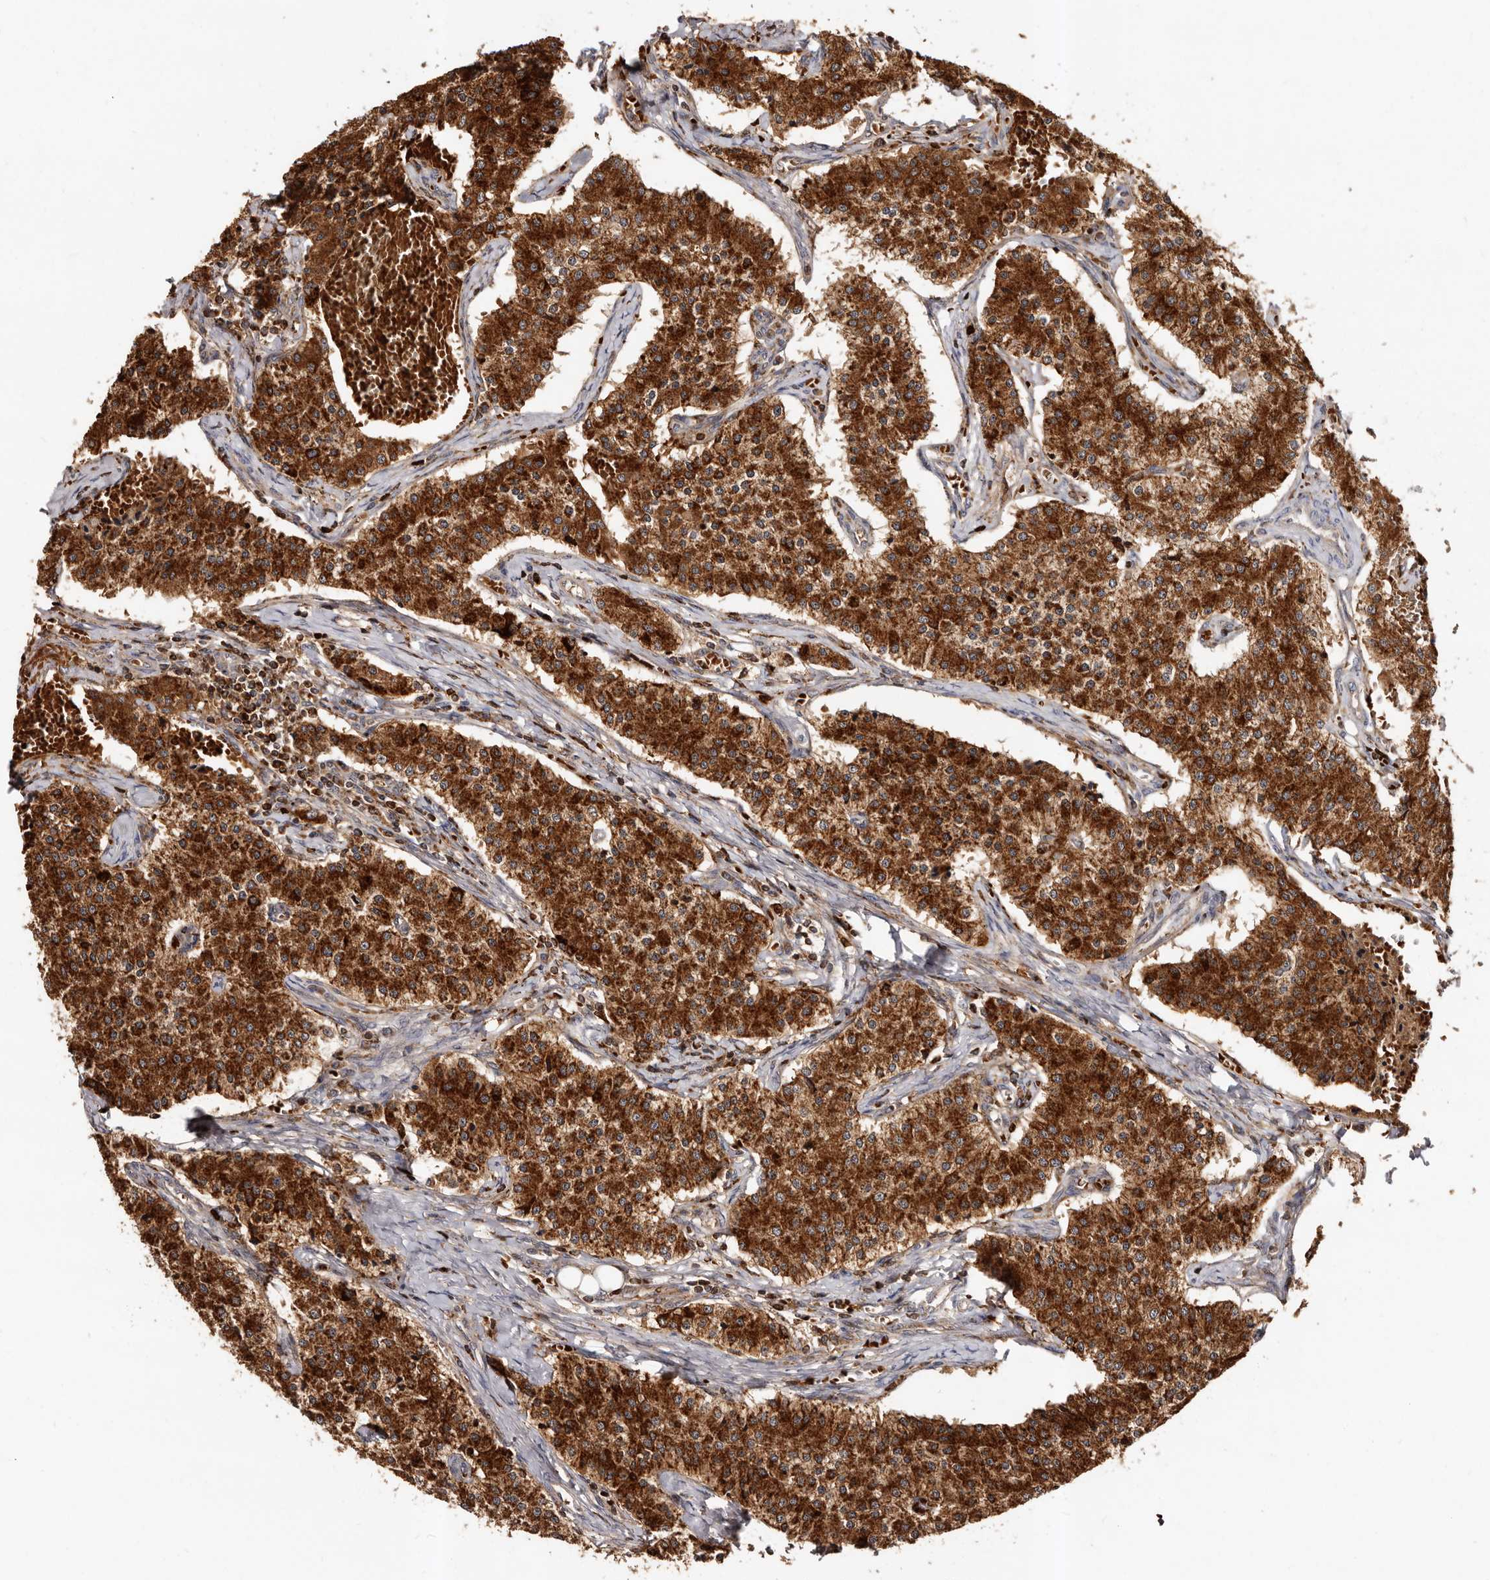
{"staining": {"intensity": "strong", "quantity": ">75%", "location": "cytoplasmic/membranous"}, "tissue": "carcinoid", "cell_type": "Tumor cells", "image_type": "cancer", "snomed": [{"axis": "morphology", "description": "Carcinoid, malignant, NOS"}, {"axis": "topography", "description": "Colon"}], "caption": "IHC staining of malignant carcinoid, which exhibits high levels of strong cytoplasmic/membranous staining in approximately >75% of tumor cells indicating strong cytoplasmic/membranous protein positivity. The staining was performed using DAB (brown) for protein detection and nuclei were counterstained in hematoxylin (blue).", "gene": "BAX", "patient": {"sex": "female", "age": 52}}